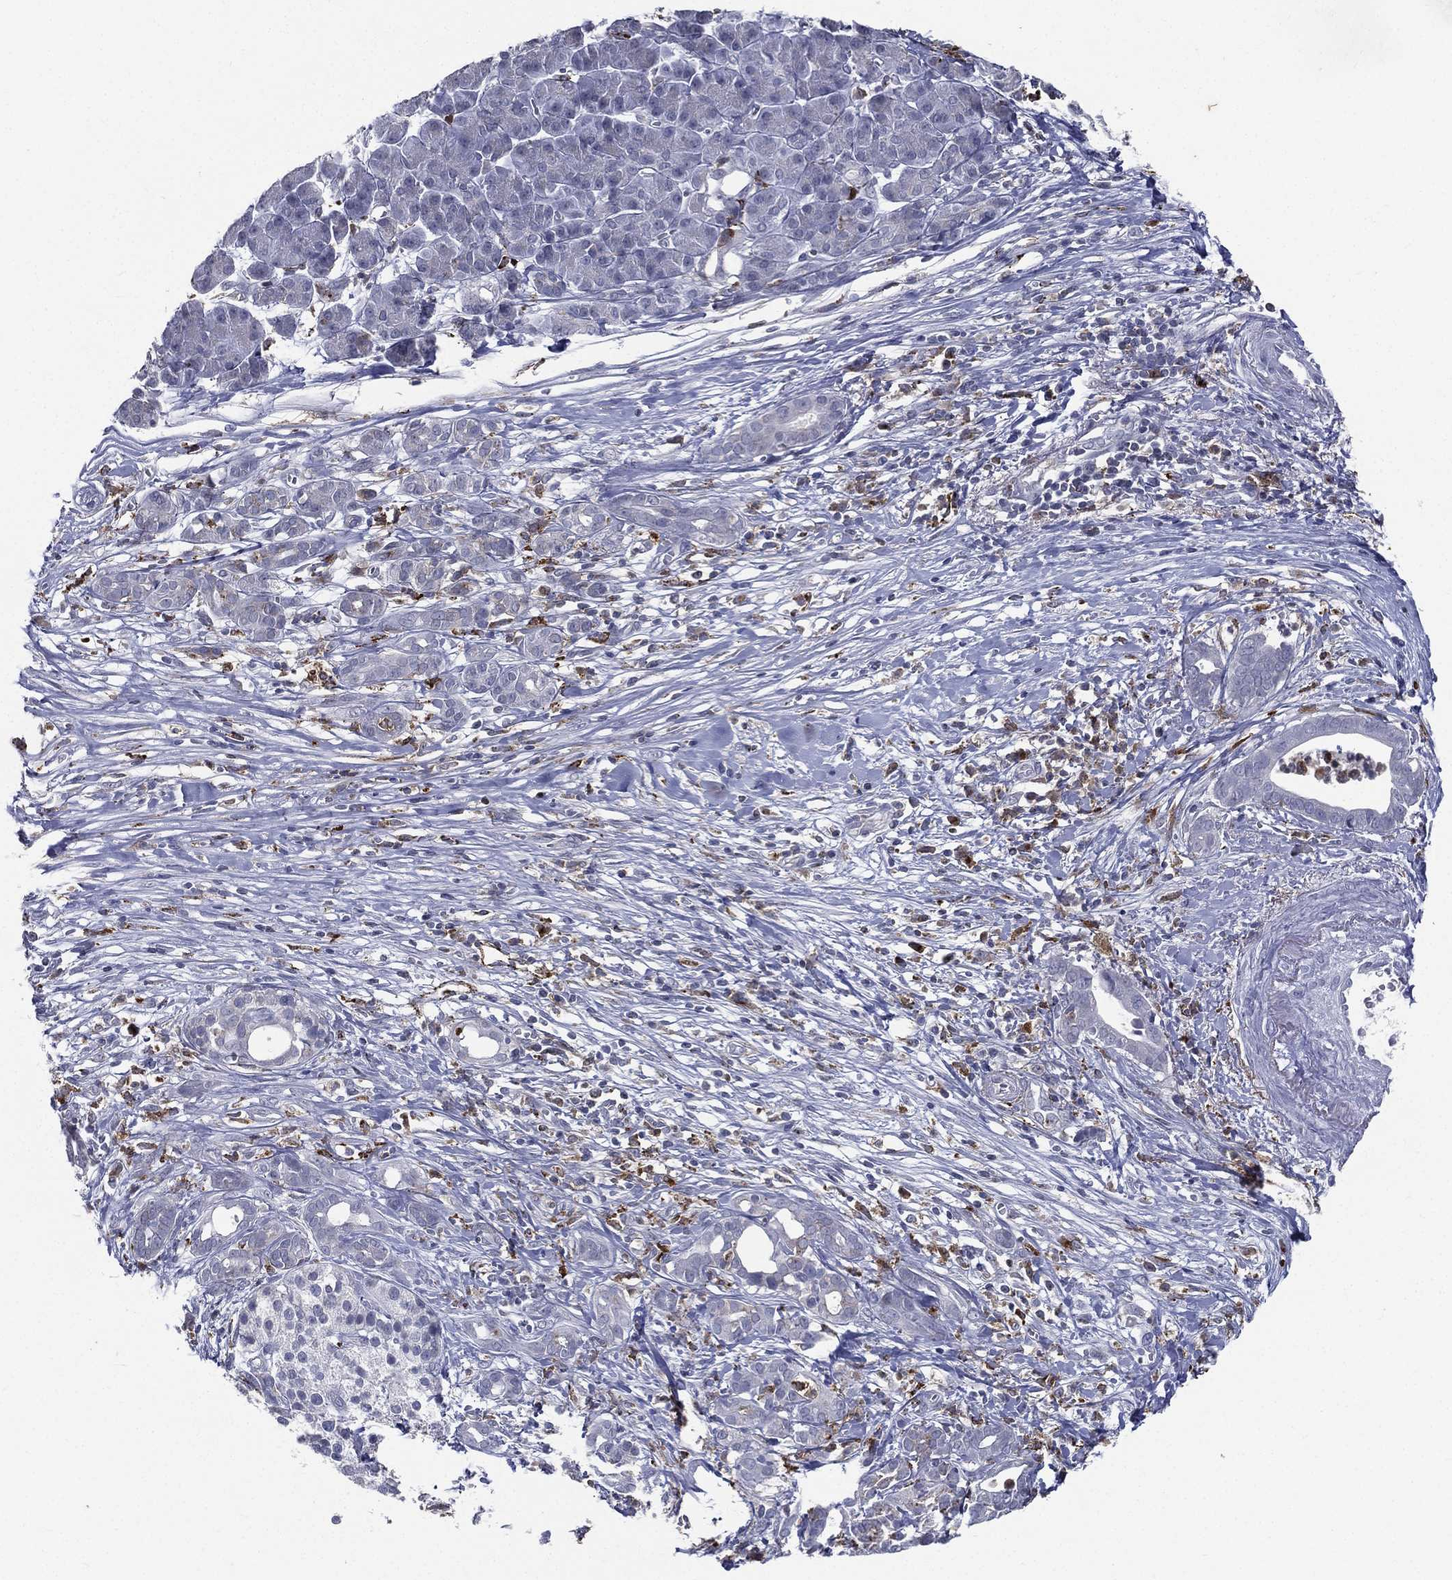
{"staining": {"intensity": "negative", "quantity": "none", "location": "none"}, "tissue": "pancreatic cancer", "cell_type": "Tumor cells", "image_type": "cancer", "snomed": [{"axis": "morphology", "description": "Adenocarcinoma, NOS"}, {"axis": "topography", "description": "Pancreas"}], "caption": "Pancreatic adenocarcinoma was stained to show a protein in brown. There is no significant expression in tumor cells.", "gene": "EVI2B", "patient": {"sex": "male", "age": 61}}